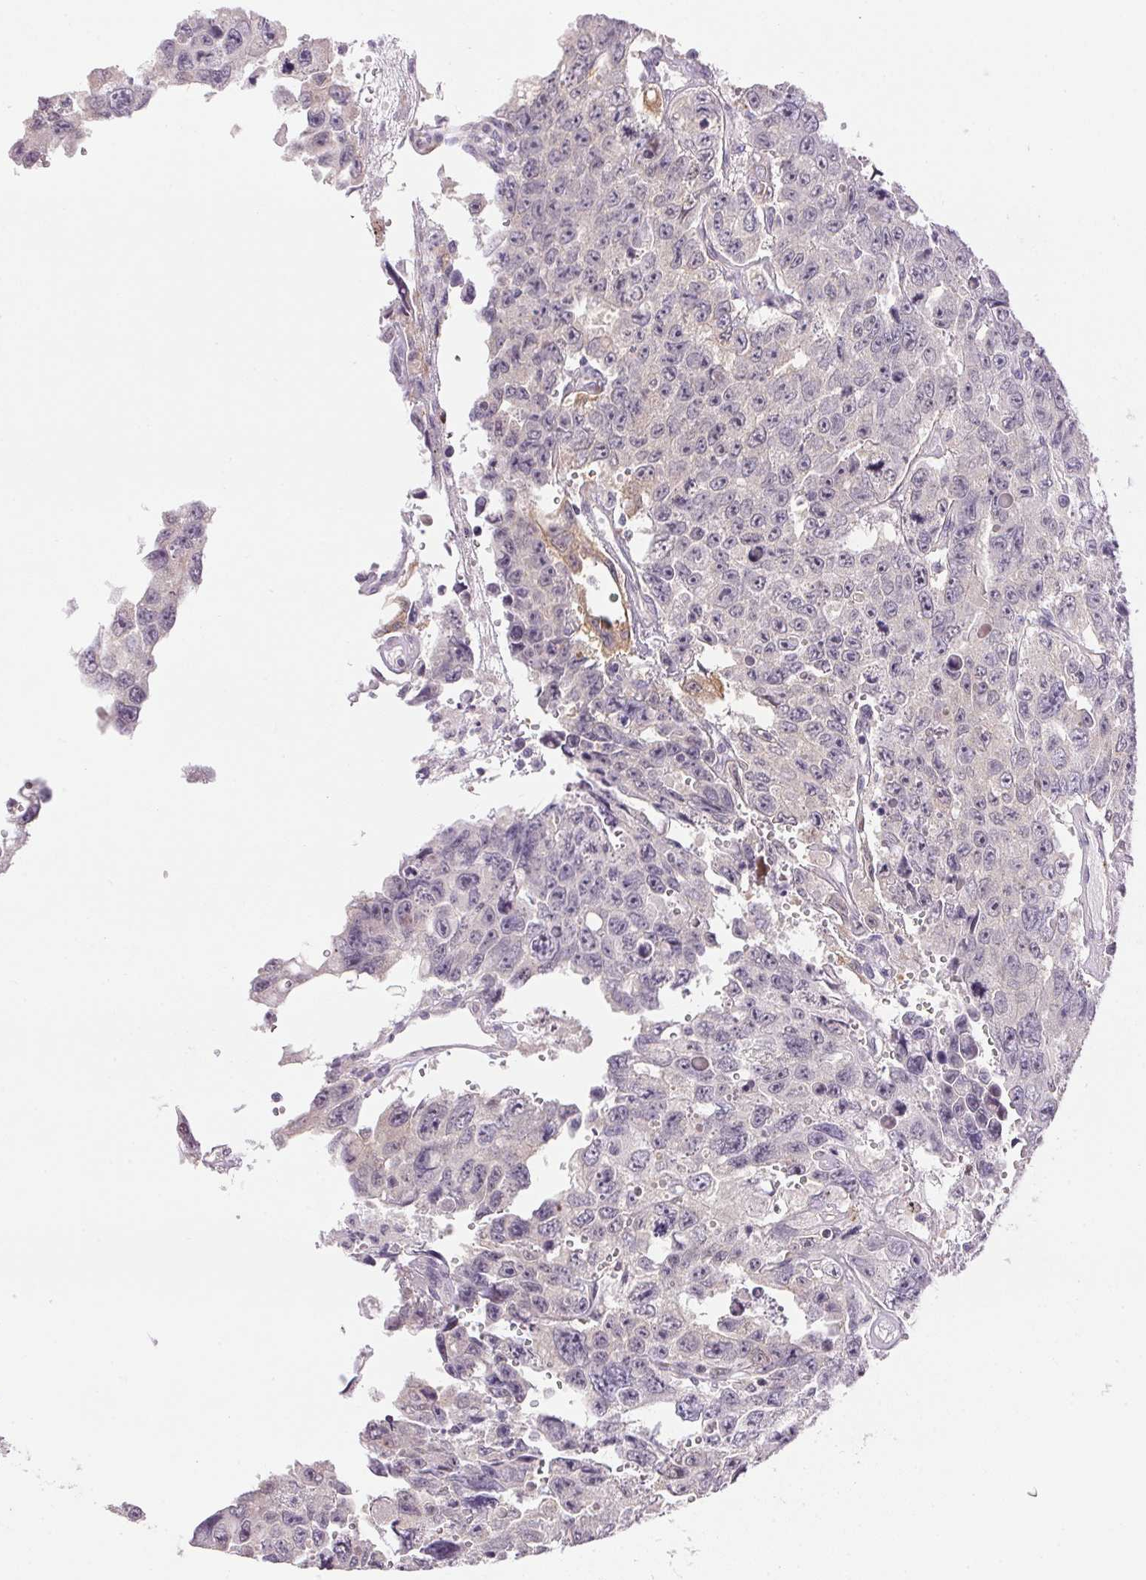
{"staining": {"intensity": "negative", "quantity": "none", "location": "none"}, "tissue": "testis cancer", "cell_type": "Tumor cells", "image_type": "cancer", "snomed": [{"axis": "morphology", "description": "Seminoma, NOS"}, {"axis": "topography", "description": "Testis"}], "caption": "This is an immunohistochemistry image of human testis cancer (seminoma). There is no staining in tumor cells.", "gene": "GYG2", "patient": {"sex": "male", "age": 26}}